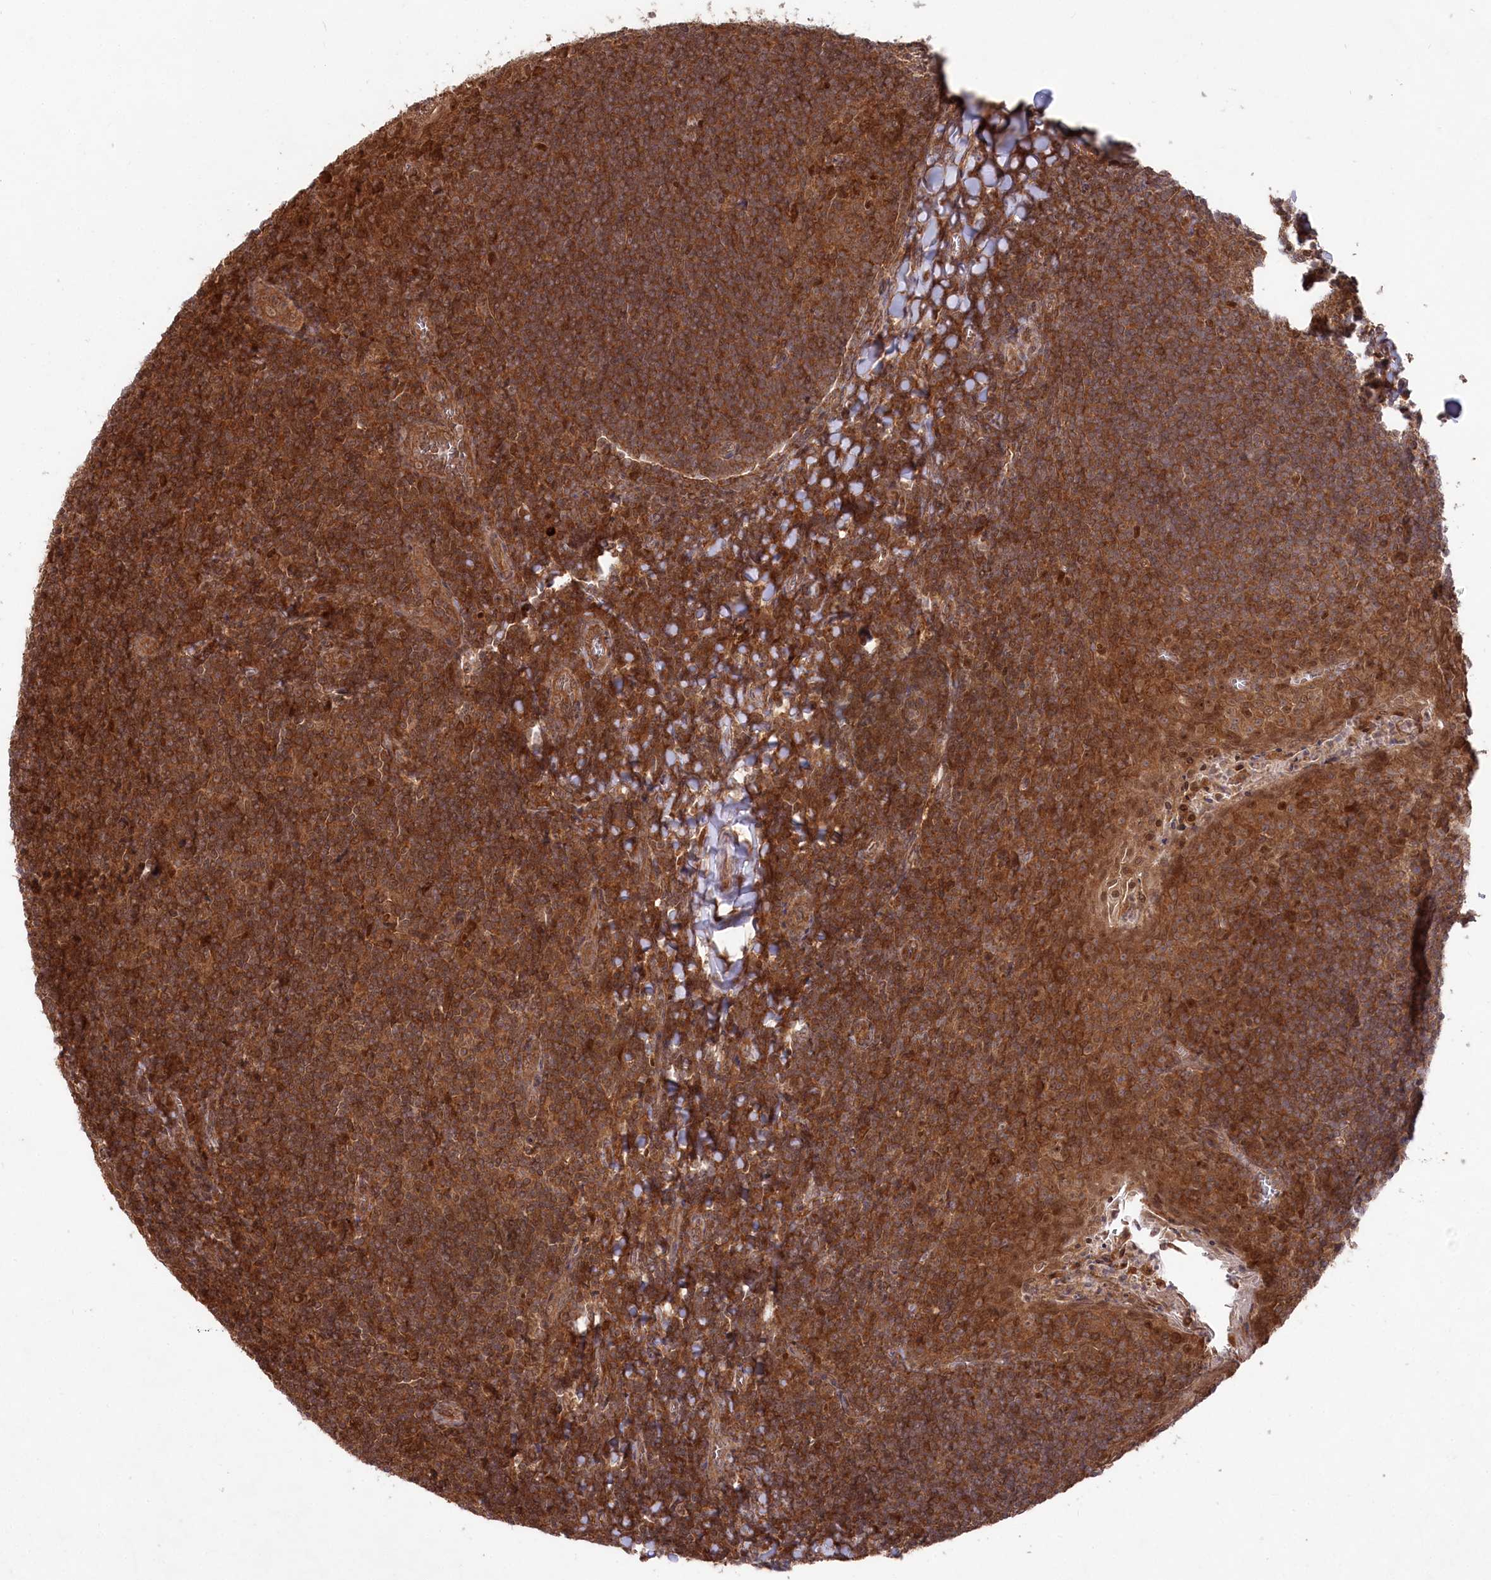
{"staining": {"intensity": "moderate", "quantity": ">75%", "location": "cytoplasmic/membranous"}, "tissue": "tonsil", "cell_type": "Germinal center cells", "image_type": "normal", "snomed": [{"axis": "morphology", "description": "Normal tissue, NOS"}, {"axis": "topography", "description": "Tonsil"}], "caption": "The histopathology image shows a brown stain indicating the presence of a protein in the cytoplasmic/membranous of germinal center cells in tonsil. (Brightfield microscopy of DAB IHC at high magnification).", "gene": "PSMA1", "patient": {"sex": "male", "age": 27}}